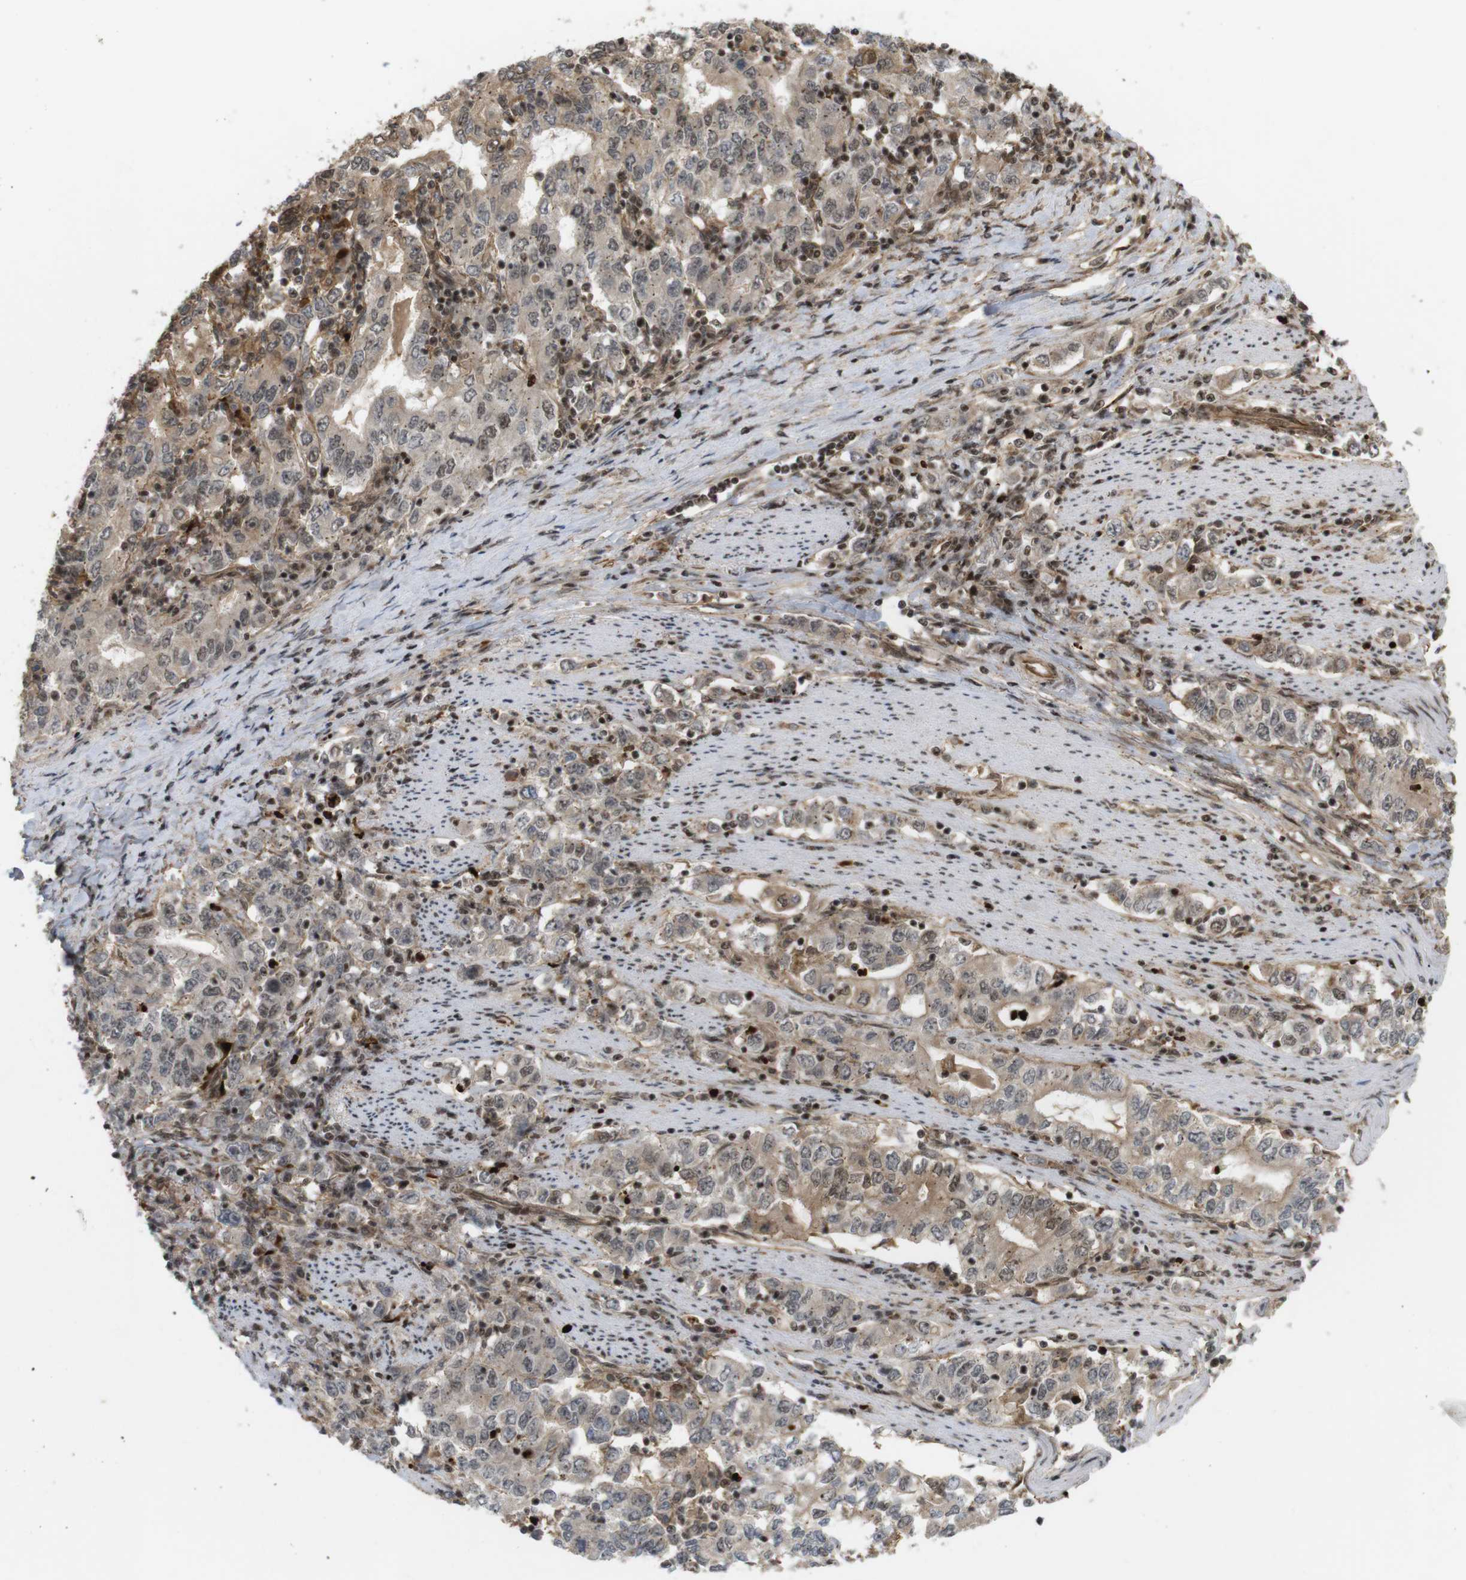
{"staining": {"intensity": "moderate", "quantity": "25%-75%", "location": "cytoplasmic/membranous,nuclear"}, "tissue": "stomach cancer", "cell_type": "Tumor cells", "image_type": "cancer", "snomed": [{"axis": "morphology", "description": "Adenocarcinoma, NOS"}, {"axis": "topography", "description": "Stomach, lower"}], "caption": "Immunohistochemical staining of human adenocarcinoma (stomach) shows medium levels of moderate cytoplasmic/membranous and nuclear positivity in approximately 25%-75% of tumor cells.", "gene": "SP2", "patient": {"sex": "female", "age": 72}}